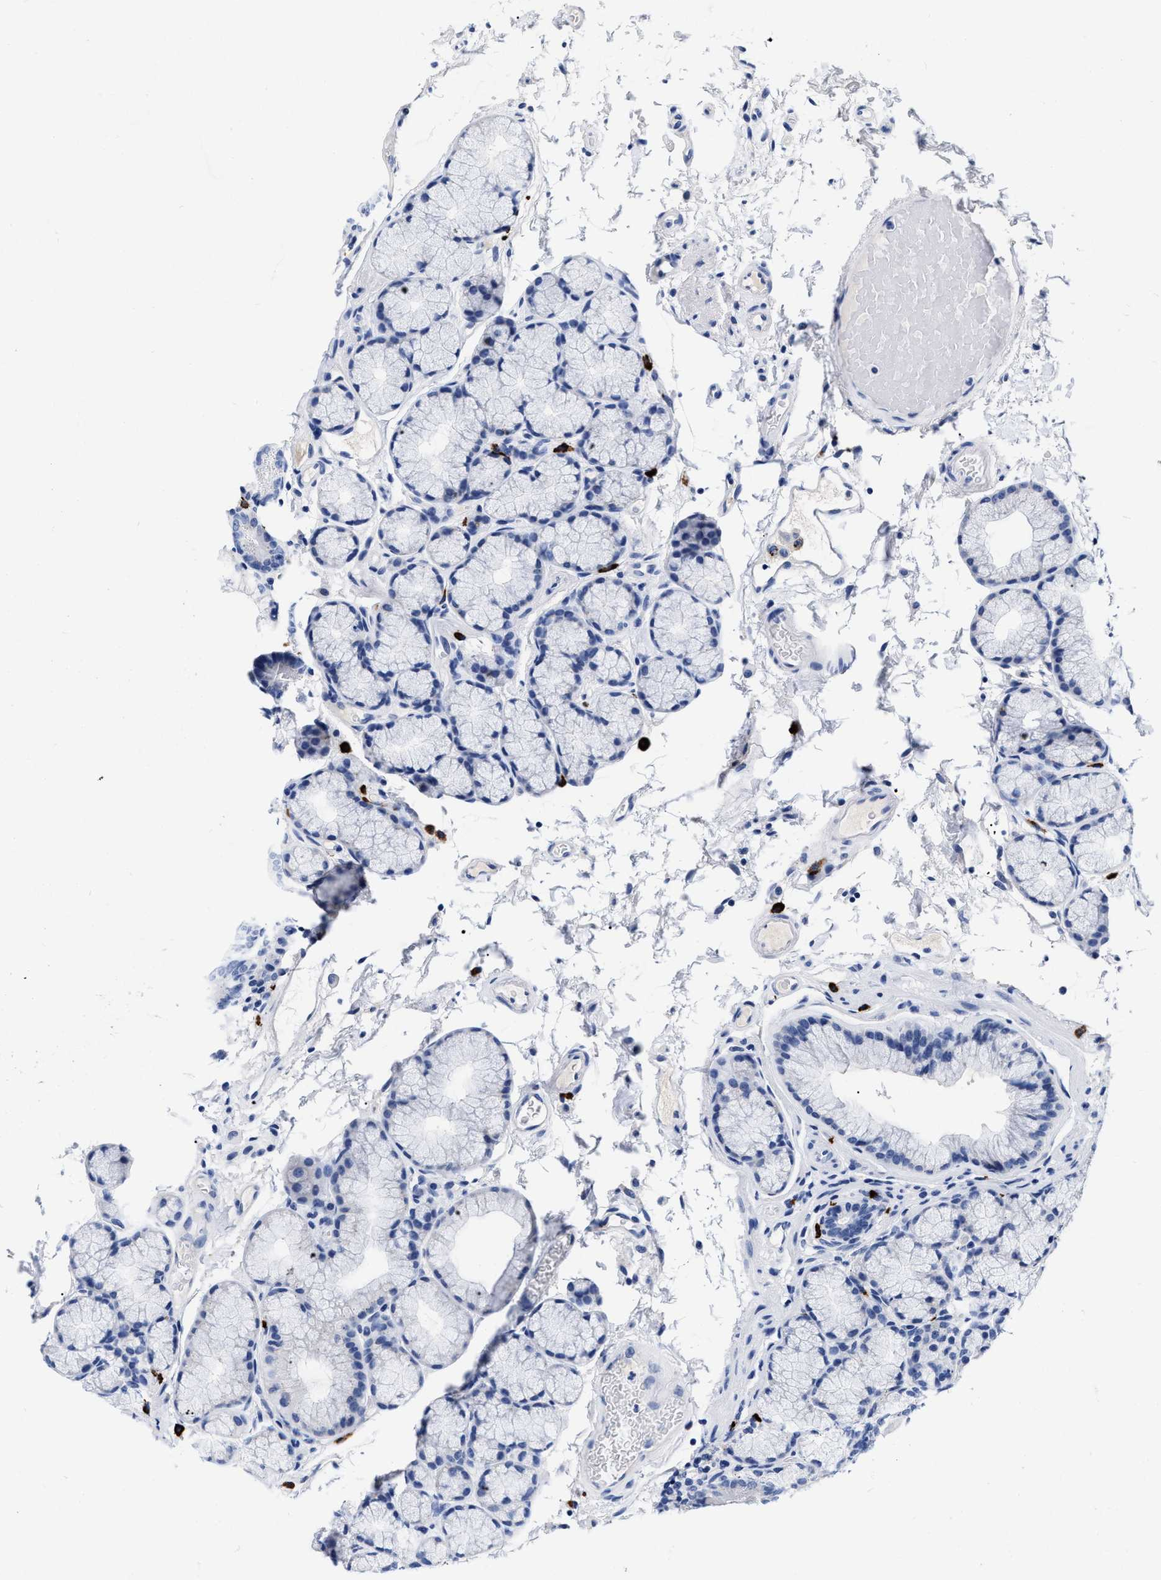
{"staining": {"intensity": "negative", "quantity": "none", "location": "none"}, "tissue": "duodenum", "cell_type": "Glandular cells", "image_type": "normal", "snomed": [{"axis": "morphology", "description": "Normal tissue, NOS"}, {"axis": "topography", "description": "Small intestine, NOS"}], "caption": "DAB immunohistochemical staining of benign human duodenum reveals no significant staining in glandular cells.", "gene": "CER1", "patient": {"sex": "female", "age": 71}}